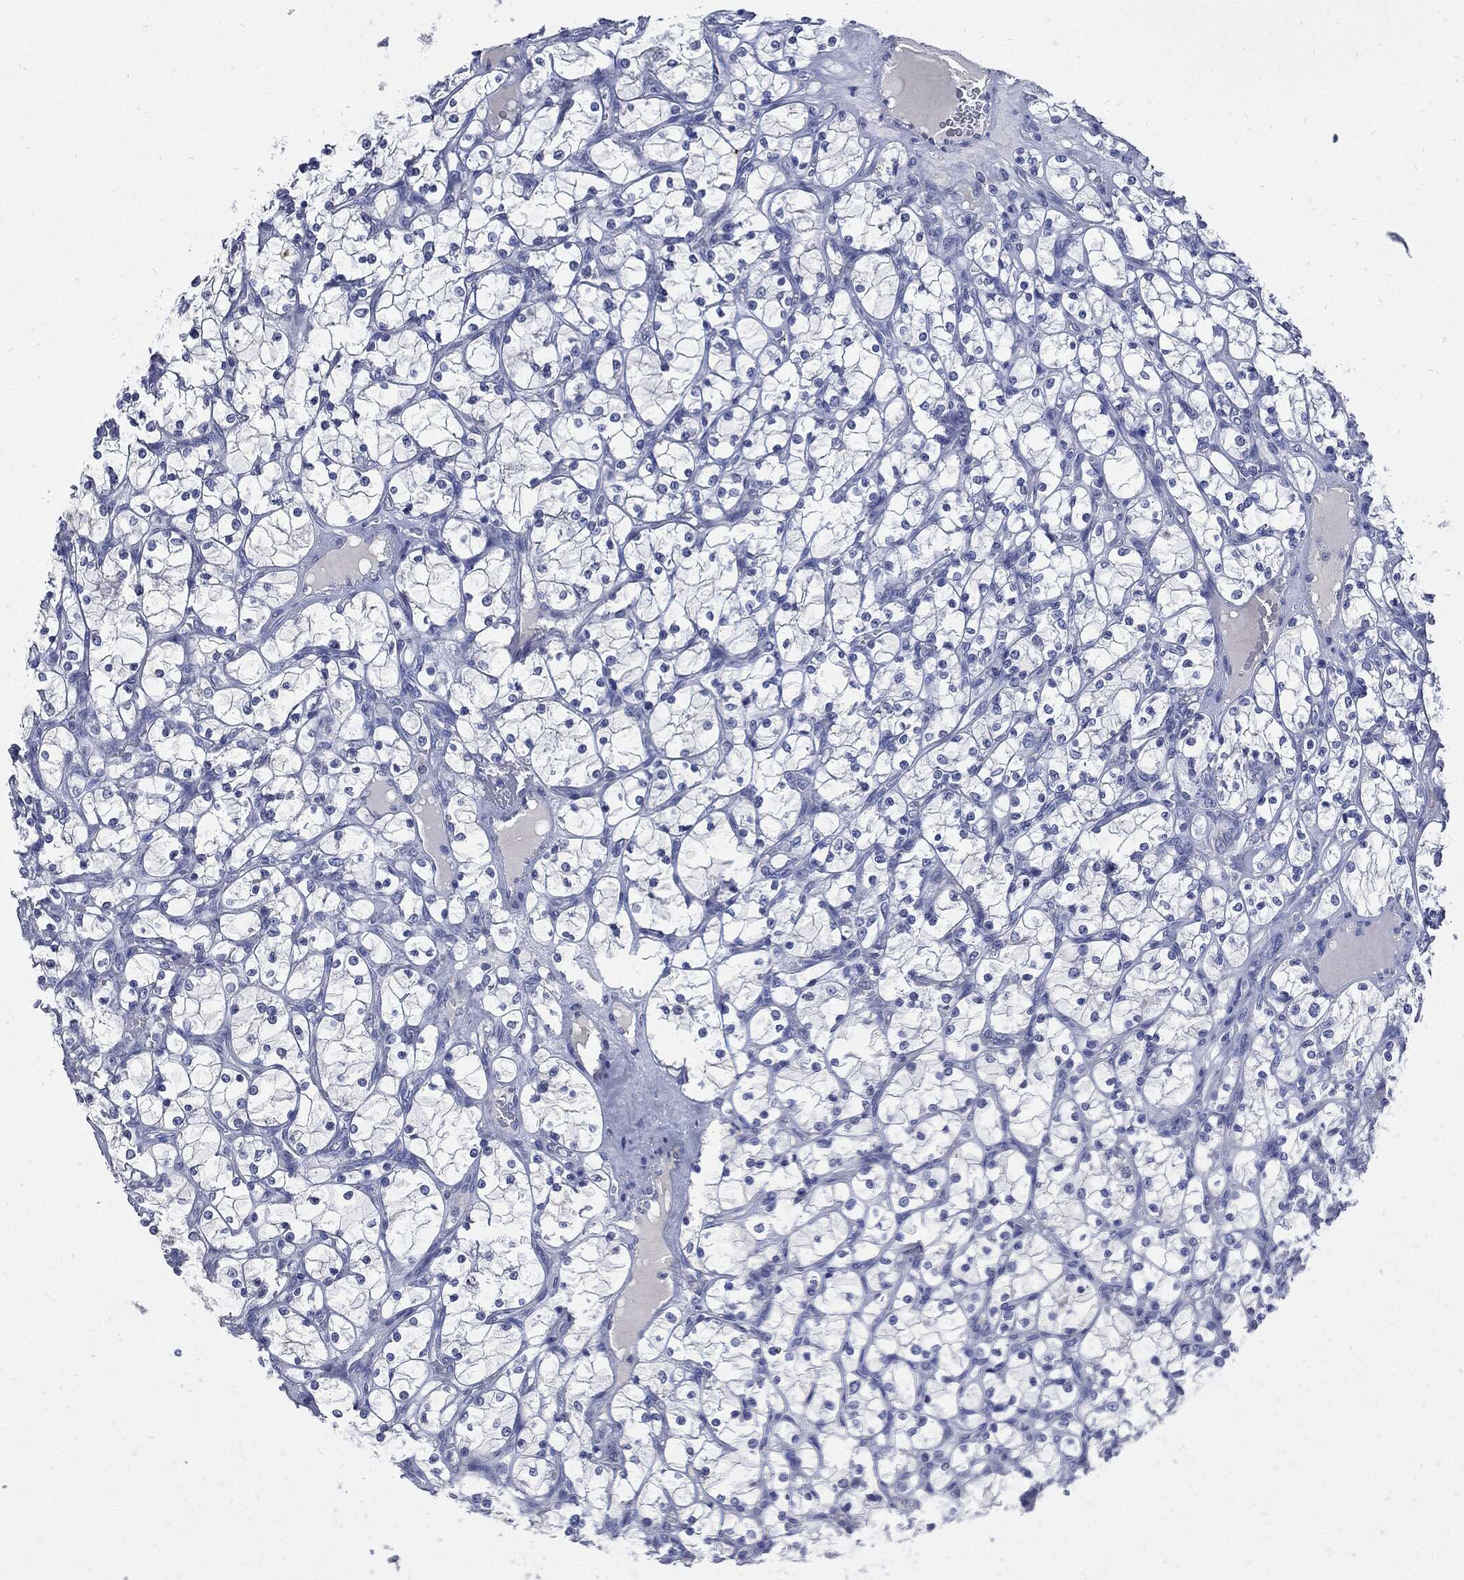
{"staining": {"intensity": "negative", "quantity": "none", "location": "none"}, "tissue": "renal cancer", "cell_type": "Tumor cells", "image_type": "cancer", "snomed": [{"axis": "morphology", "description": "Adenocarcinoma, NOS"}, {"axis": "topography", "description": "Kidney"}], "caption": "Renal cancer (adenocarcinoma) stained for a protein using IHC exhibits no staining tumor cells.", "gene": "CPE", "patient": {"sex": "female", "age": 69}}